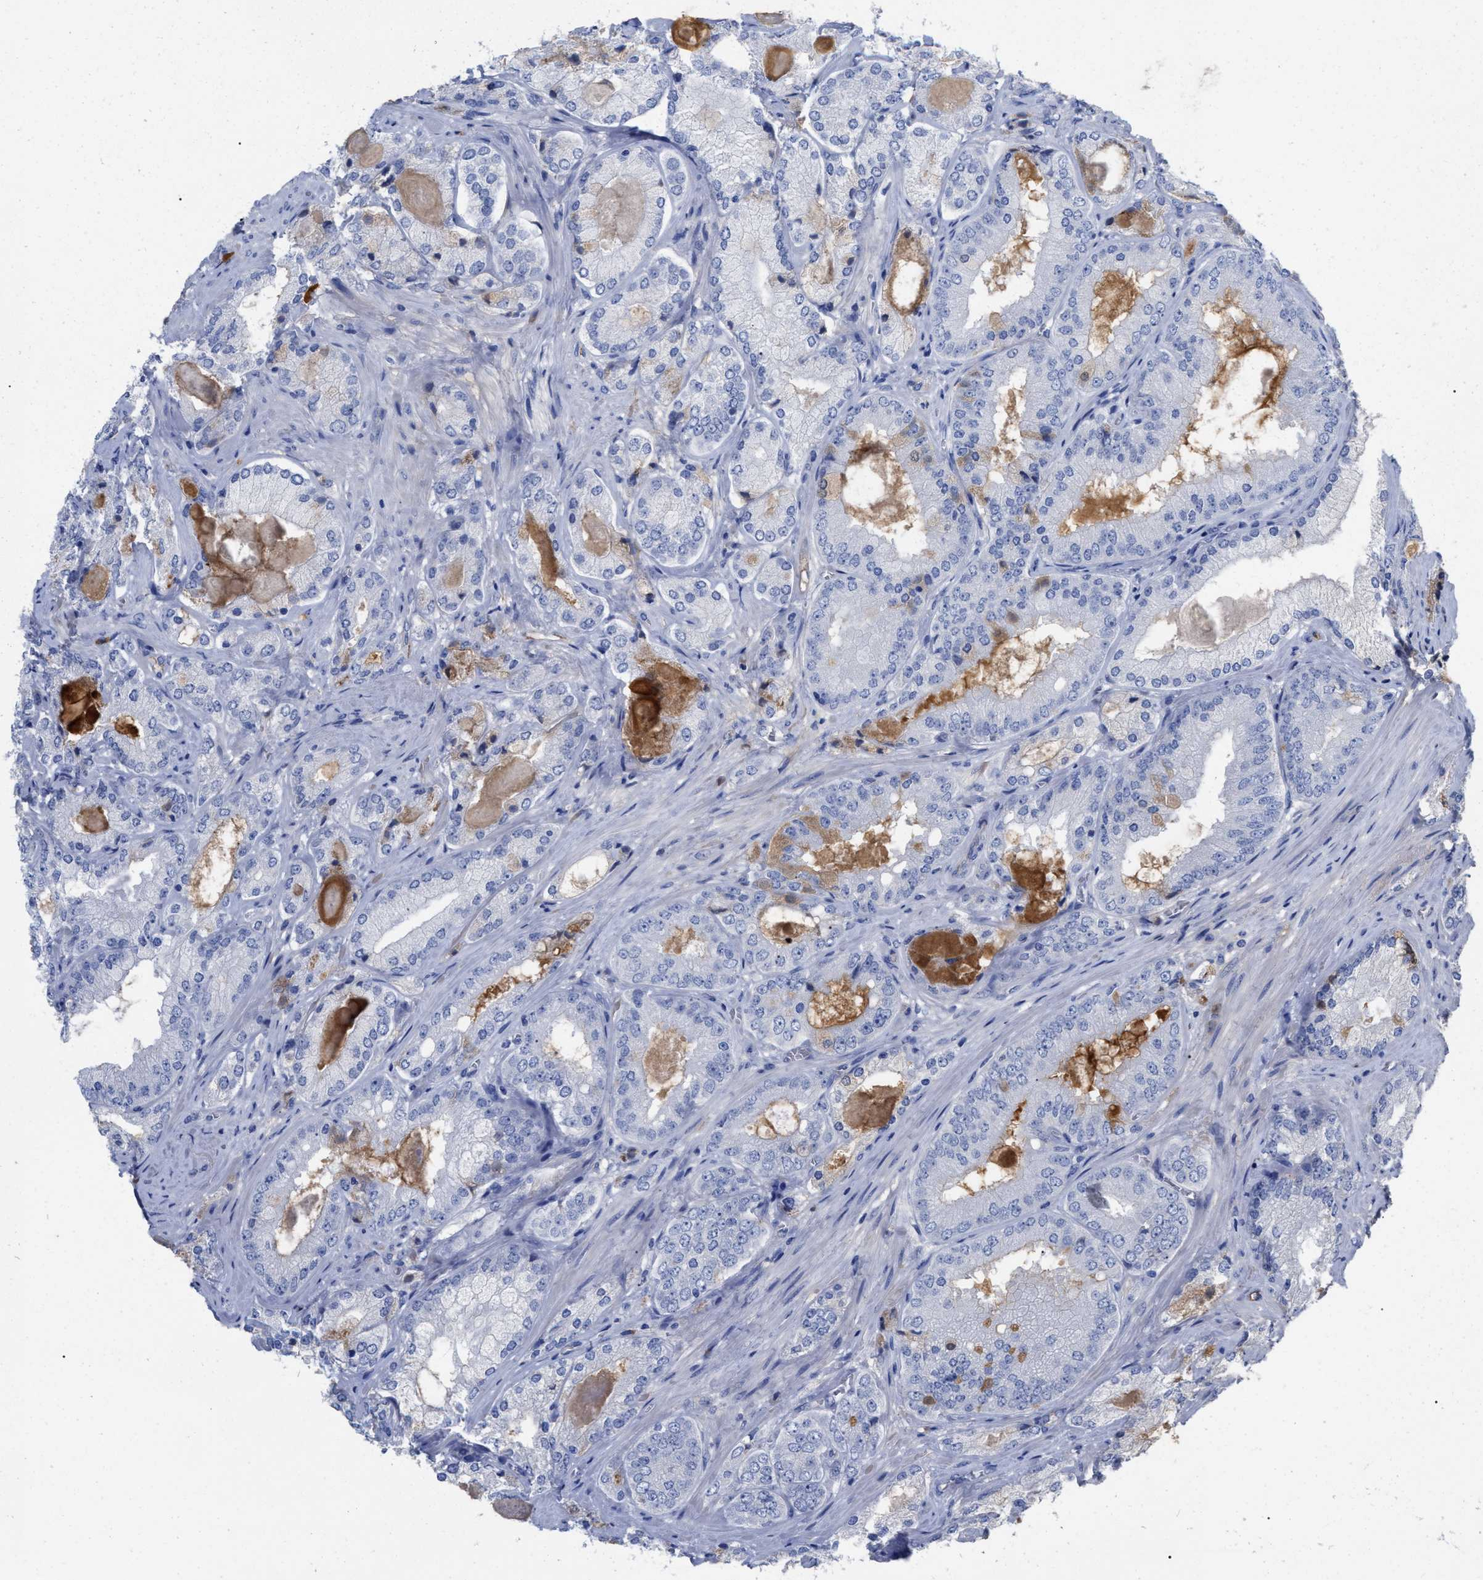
{"staining": {"intensity": "negative", "quantity": "none", "location": "none"}, "tissue": "prostate cancer", "cell_type": "Tumor cells", "image_type": "cancer", "snomed": [{"axis": "morphology", "description": "Adenocarcinoma, Low grade"}, {"axis": "topography", "description": "Prostate"}], "caption": "A high-resolution image shows IHC staining of prostate cancer (low-grade adenocarcinoma), which exhibits no significant positivity in tumor cells.", "gene": "IGHV5-51", "patient": {"sex": "male", "age": 65}}